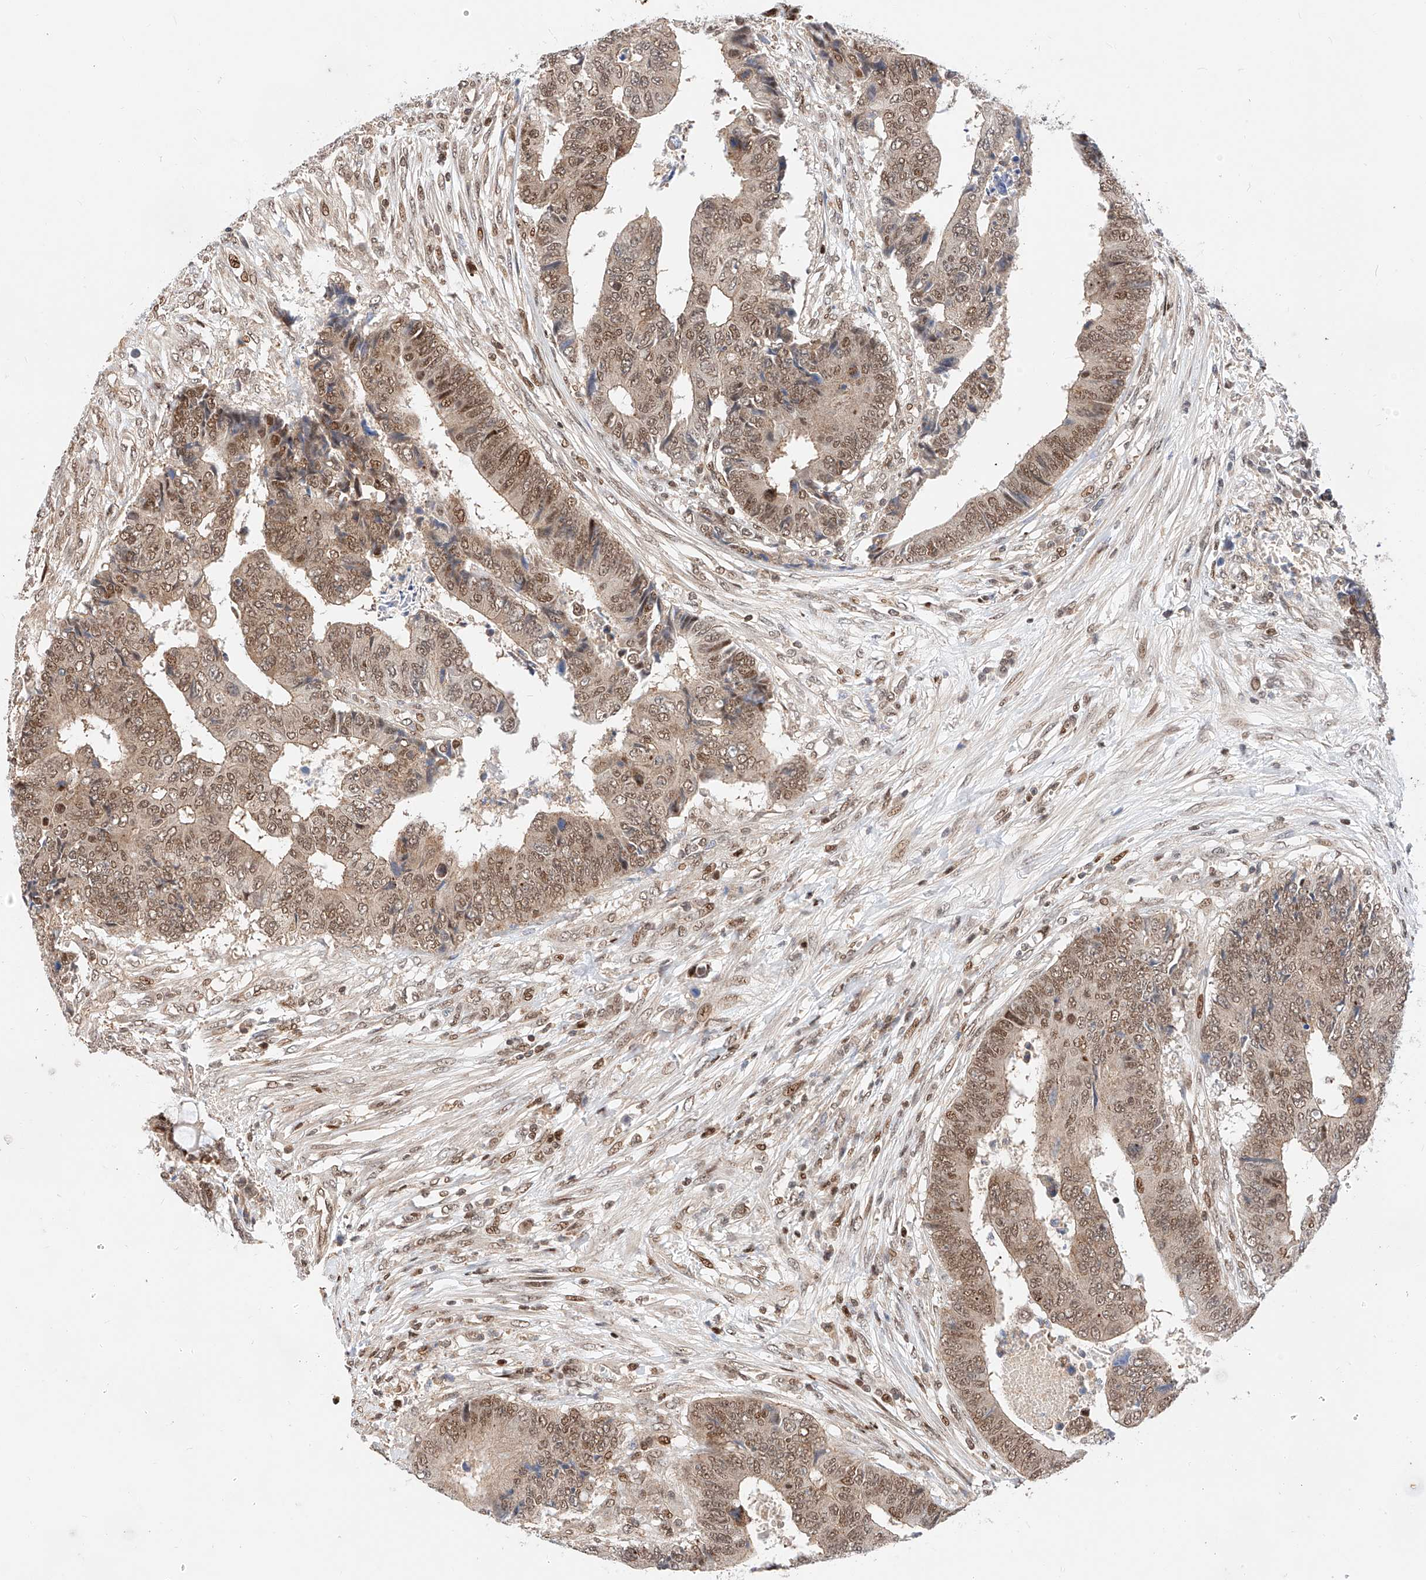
{"staining": {"intensity": "moderate", "quantity": ">75%", "location": "nuclear"}, "tissue": "colorectal cancer", "cell_type": "Tumor cells", "image_type": "cancer", "snomed": [{"axis": "morphology", "description": "Adenocarcinoma, NOS"}, {"axis": "topography", "description": "Rectum"}], "caption": "Approximately >75% of tumor cells in colorectal adenocarcinoma show moderate nuclear protein positivity as visualized by brown immunohistochemical staining.", "gene": "HDAC9", "patient": {"sex": "male", "age": 84}}